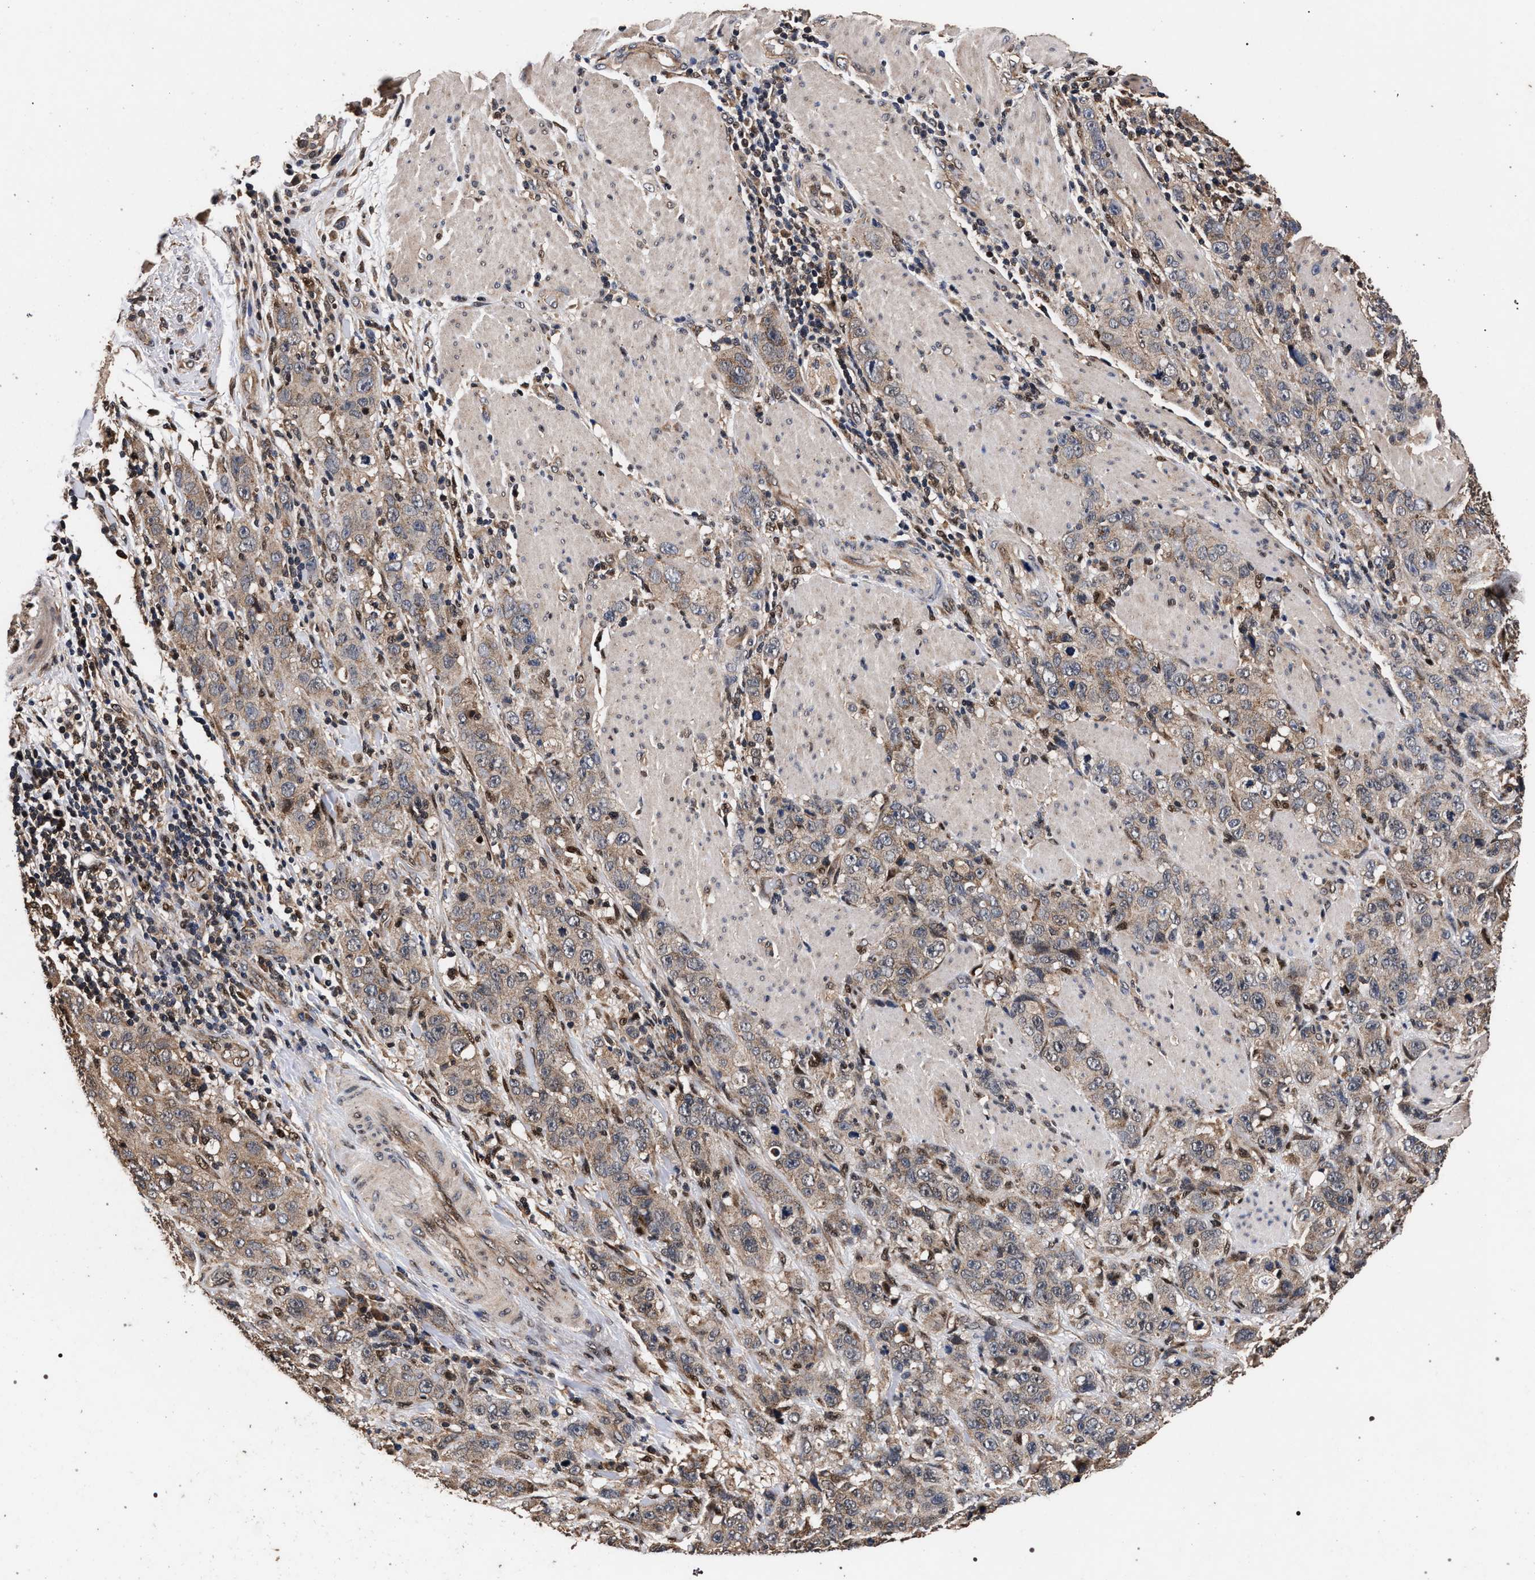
{"staining": {"intensity": "weak", "quantity": ">75%", "location": "cytoplasmic/membranous"}, "tissue": "stomach cancer", "cell_type": "Tumor cells", "image_type": "cancer", "snomed": [{"axis": "morphology", "description": "Adenocarcinoma, NOS"}, {"axis": "topography", "description": "Stomach"}], "caption": "Protein staining of adenocarcinoma (stomach) tissue demonstrates weak cytoplasmic/membranous positivity in about >75% of tumor cells.", "gene": "ACOX1", "patient": {"sex": "male", "age": 48}}